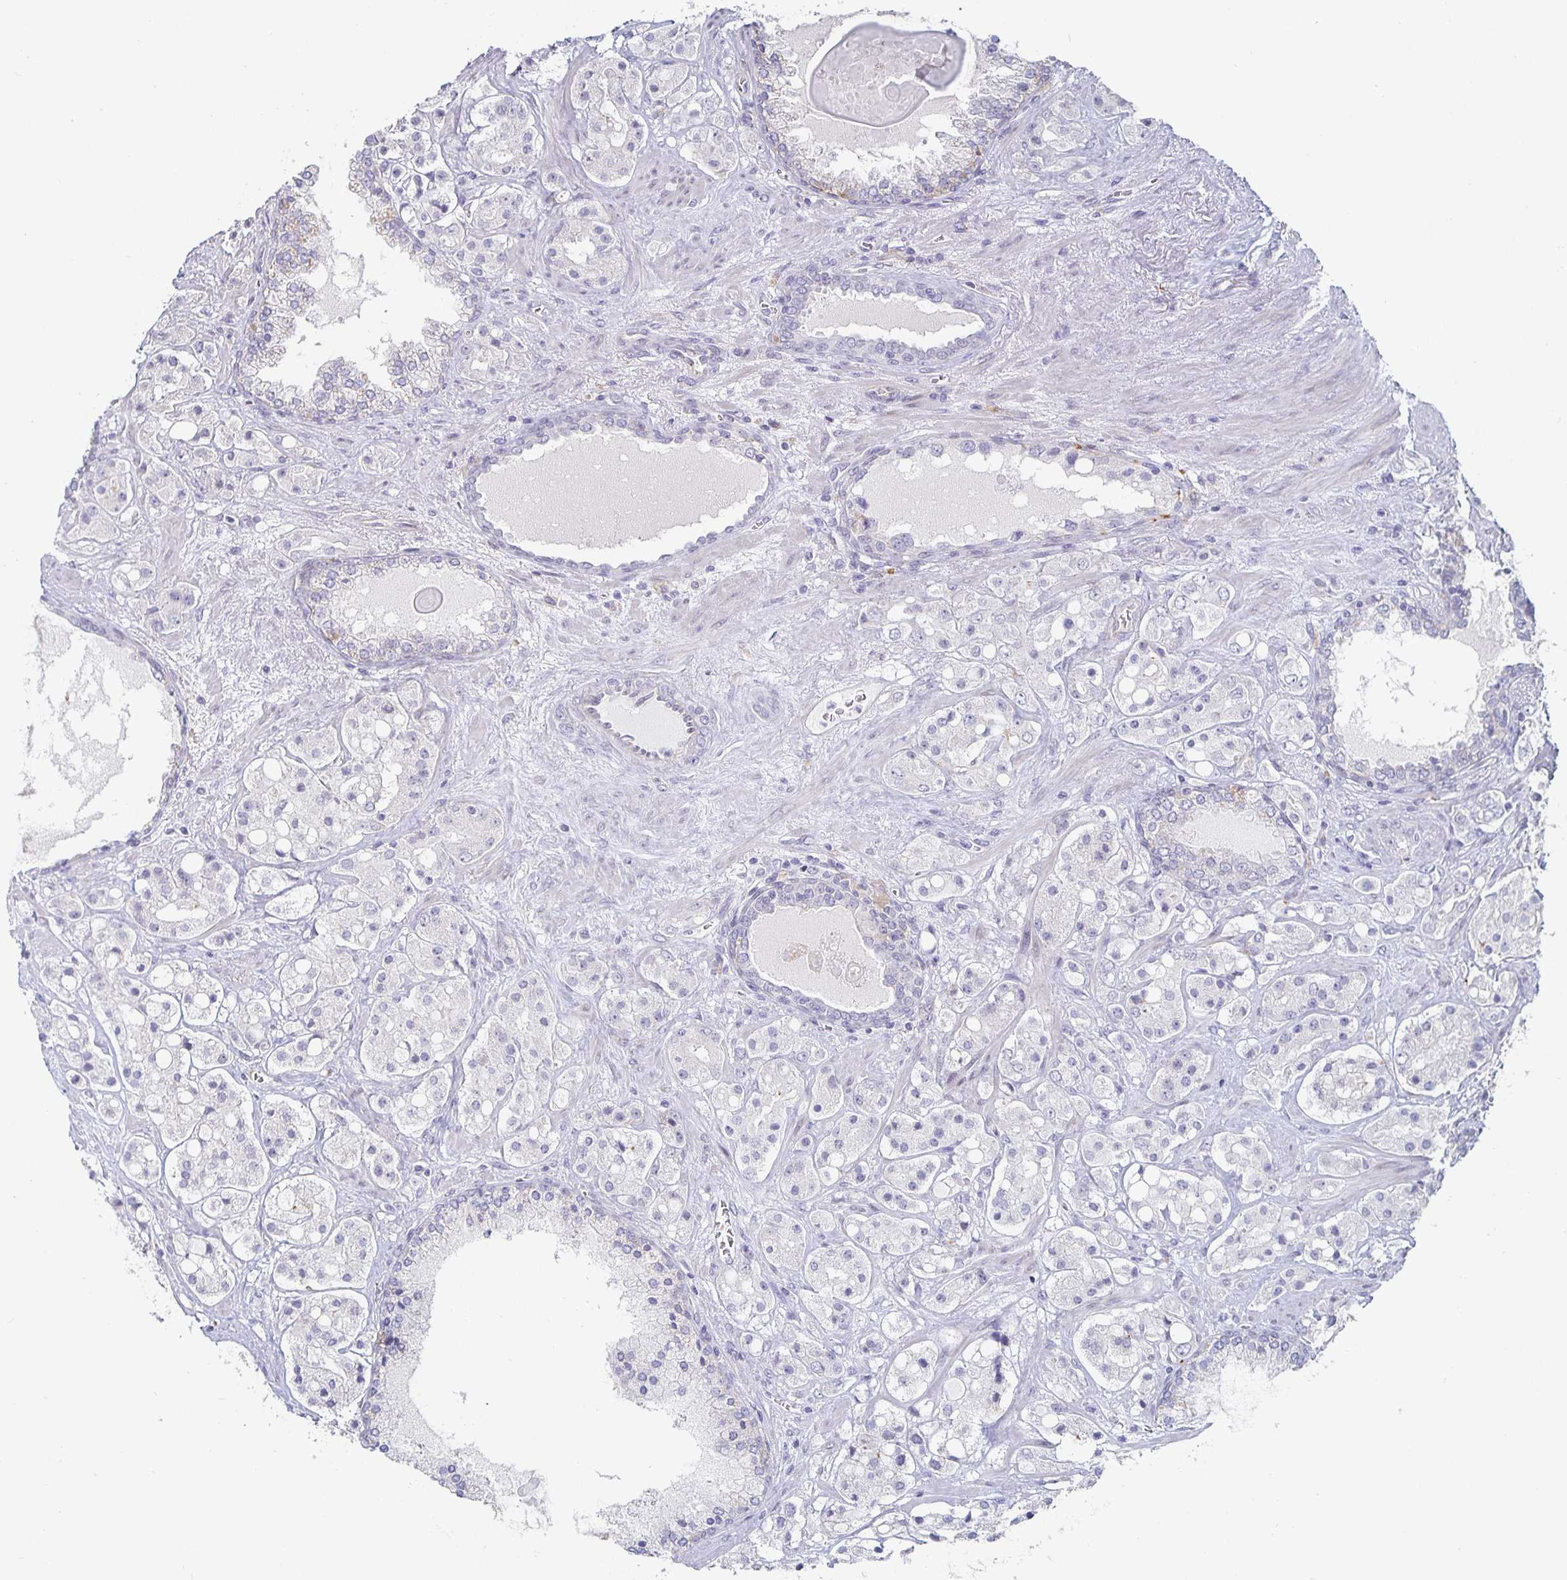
{"staining": {"intensity": "negative", "quantity": "none", "location": "none"}, "tissue": "prostate cancer", "cell_type": "Tumor cells", "image_type": "cancer", "snomed": [{"axis": "morphology", "description": "Adenocarcinoma, High grade"}, {"axis": "topography", "description": "Prostate"}], "caption": "Tumor cells are negative for protein expression in human prostate cancer.", "gene": "S100G", "patient": {"sex": "male", "age": 67}}